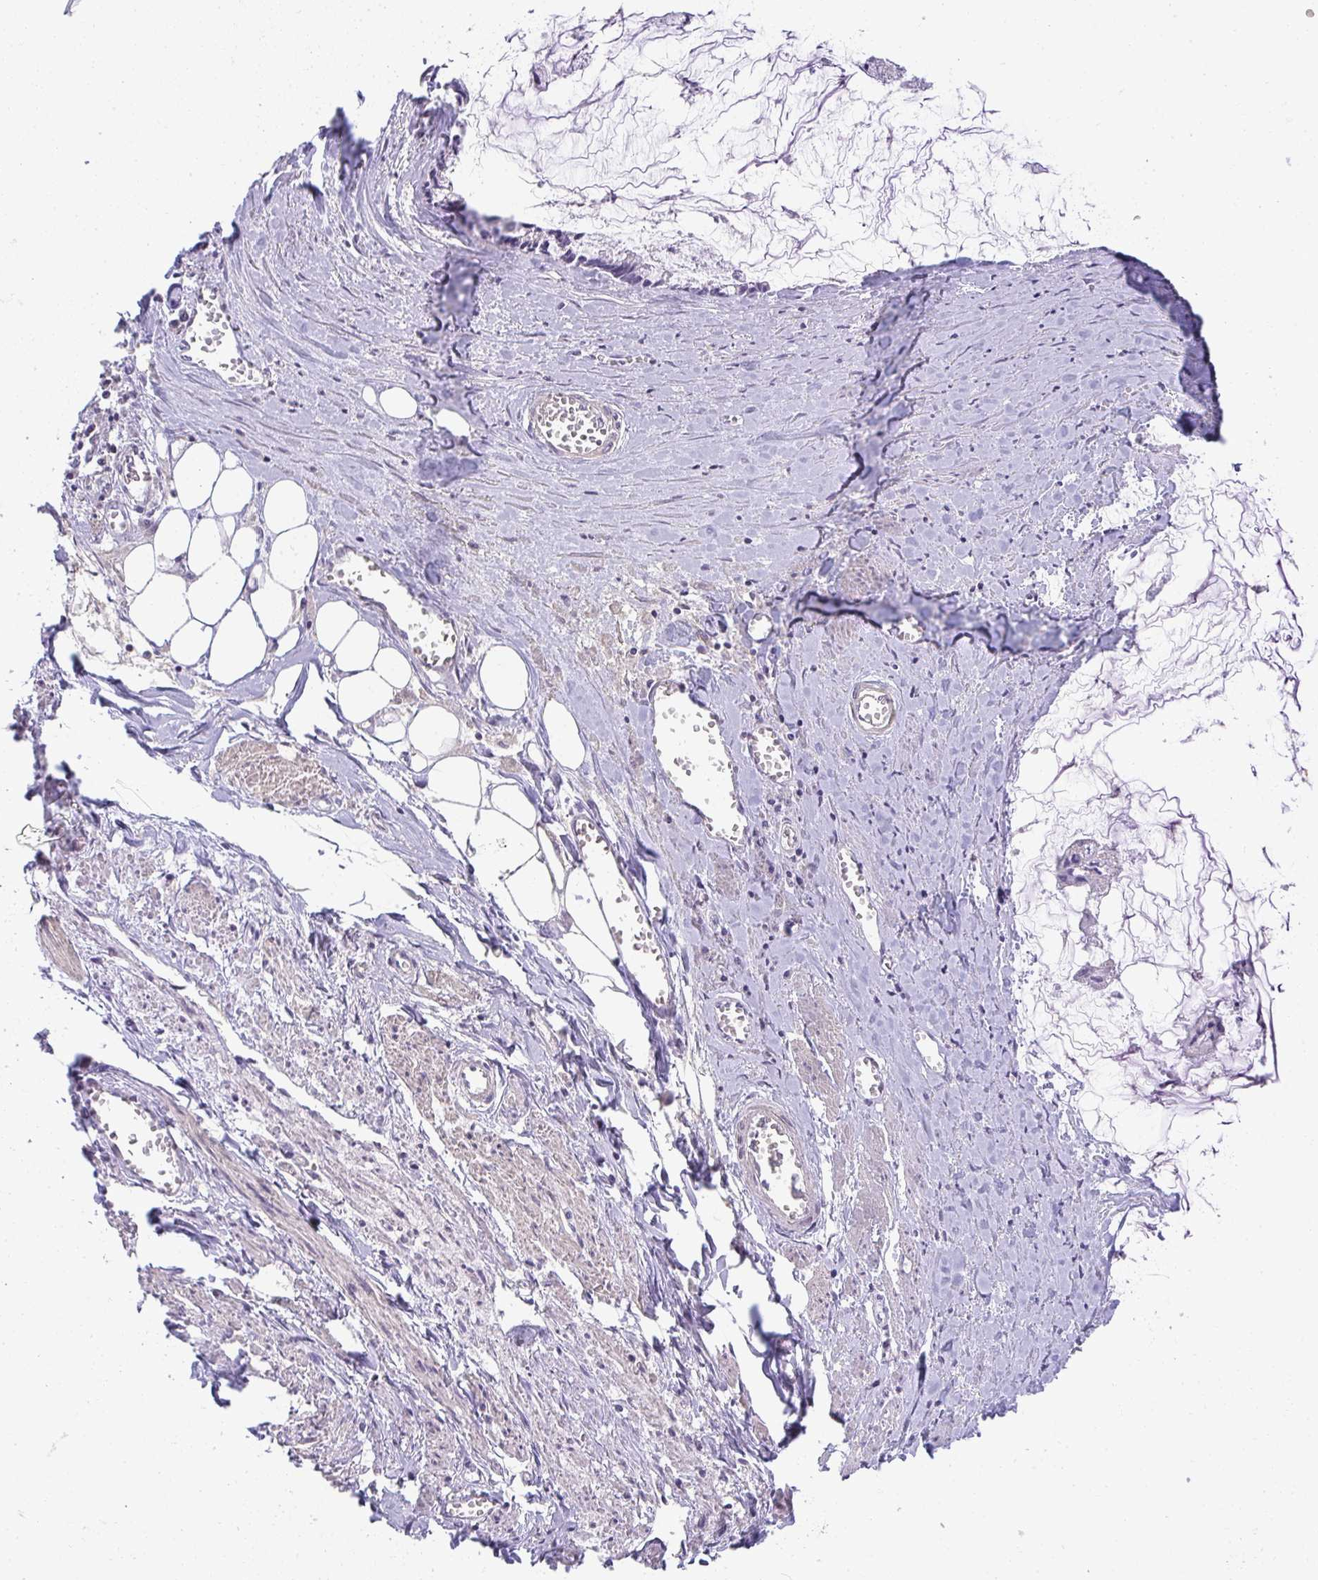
{"staining": {"intensity": "negative", "quantity": "none", "location": "none"}, "tissue": "ovarian cancer", "cell_type": "Tumor cells", "image_type": "cancer", "snomed": [{"axis": "morphology", "description": "Cystadenocarcinoma, mucinous, NOS"}, {"axis": "topography", "description": "Ovary"}], "caption": "DAB immunohistochemical staining of human mucinous cystadenocarcinoma (ovarian) shows no significant positivity in tumor cells. Nuclei are stained in blue.", "gene": "ZSWIM3", "patient": {"sex": "female", "age": 90}}